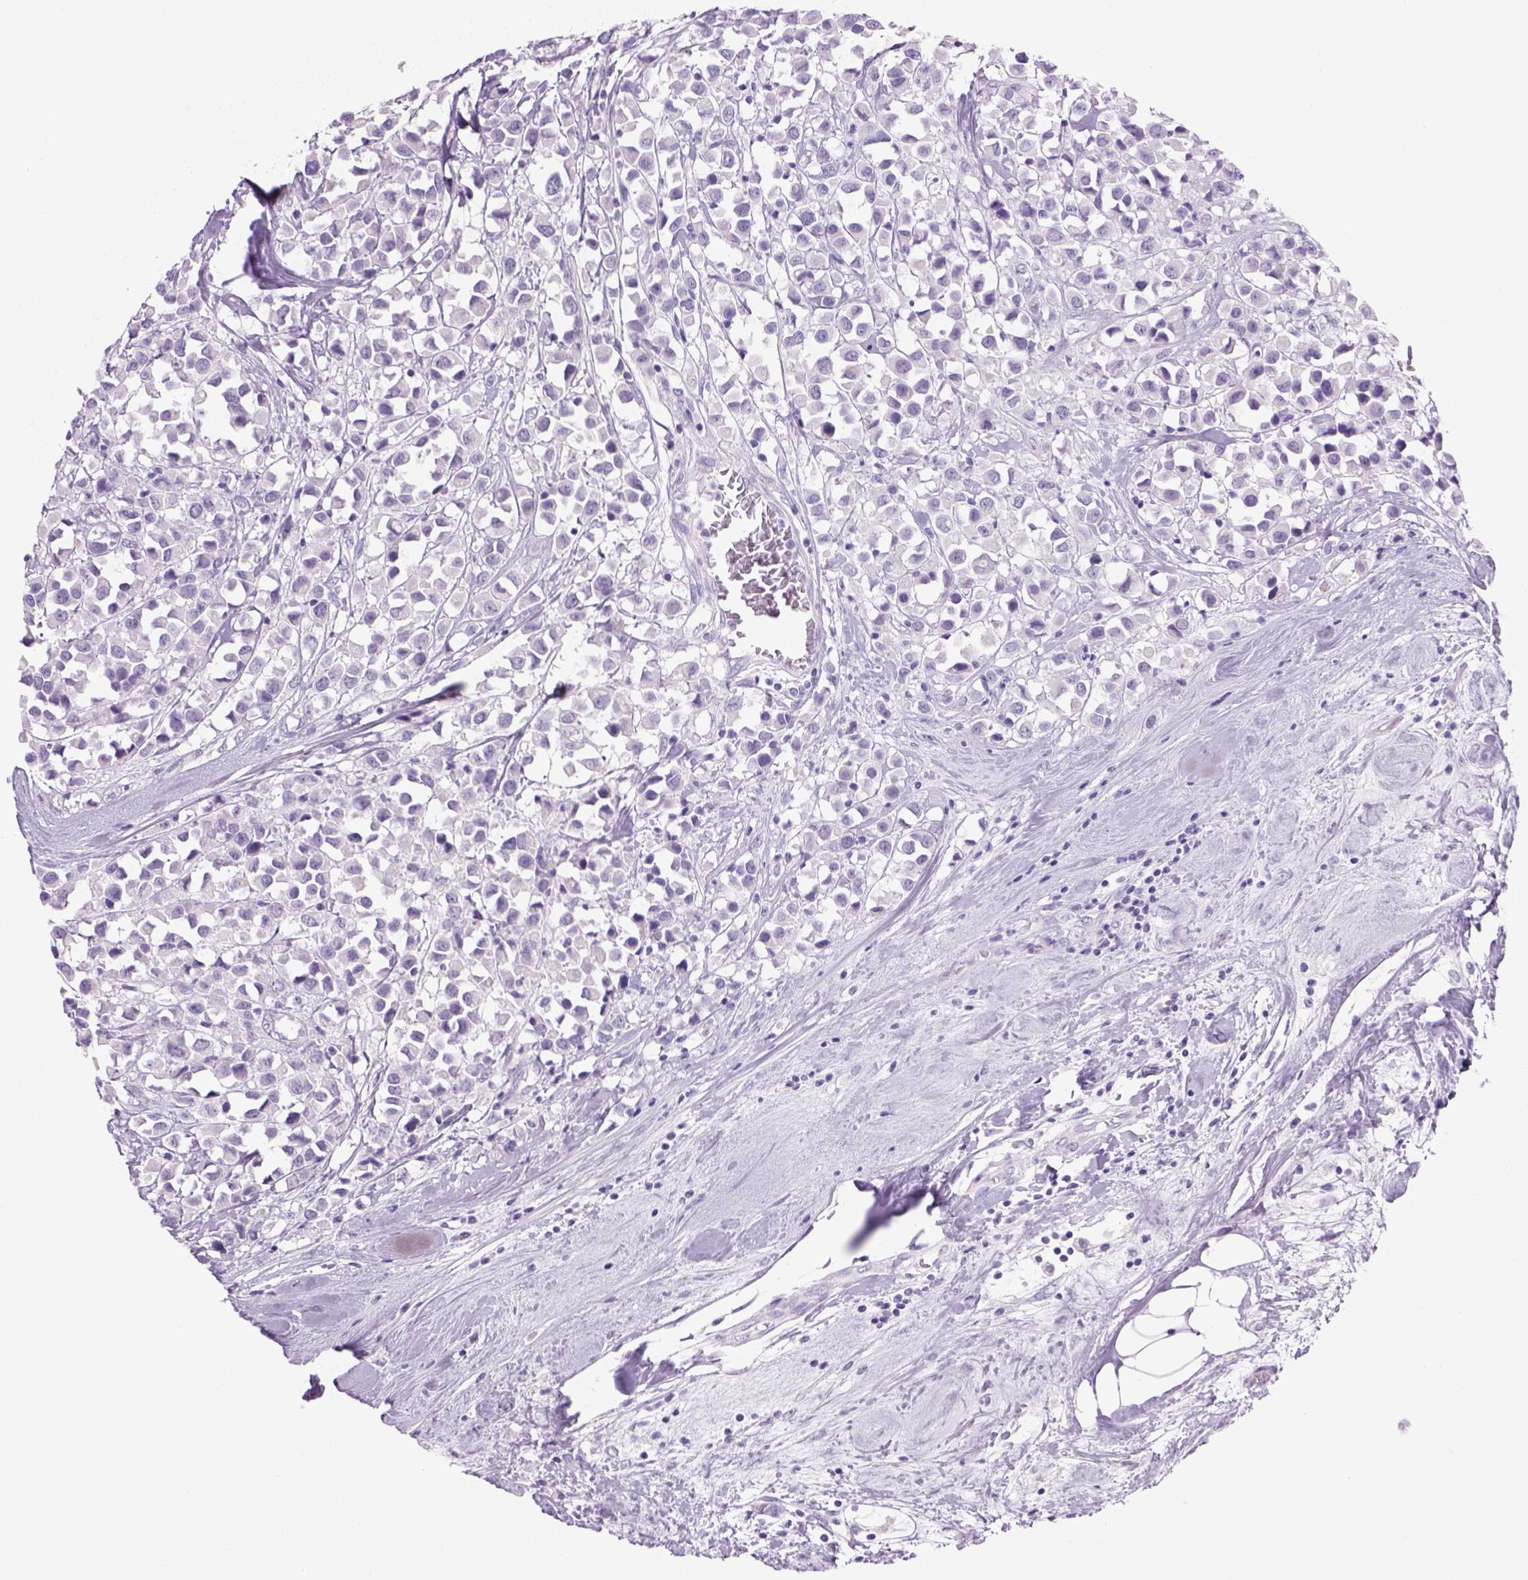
{"staining": {"intensity": "negative", "quantity": "none", "location": "none"}, "tissue": "breast cancer", "cell_type": "Tumor cells", "image_type": "cancer", "snomed": [{"axis": "morphology", "description": "Duct carcinoma"}, {"axis": "topography", "description": "Breast"}], "caption": "Intraductal carcinoma (breast) was stained to show a protein in brown. There is no significant staining in tumor cells.", "gene": "TENM4", "patient": {"sex": "female", "age": 61}}